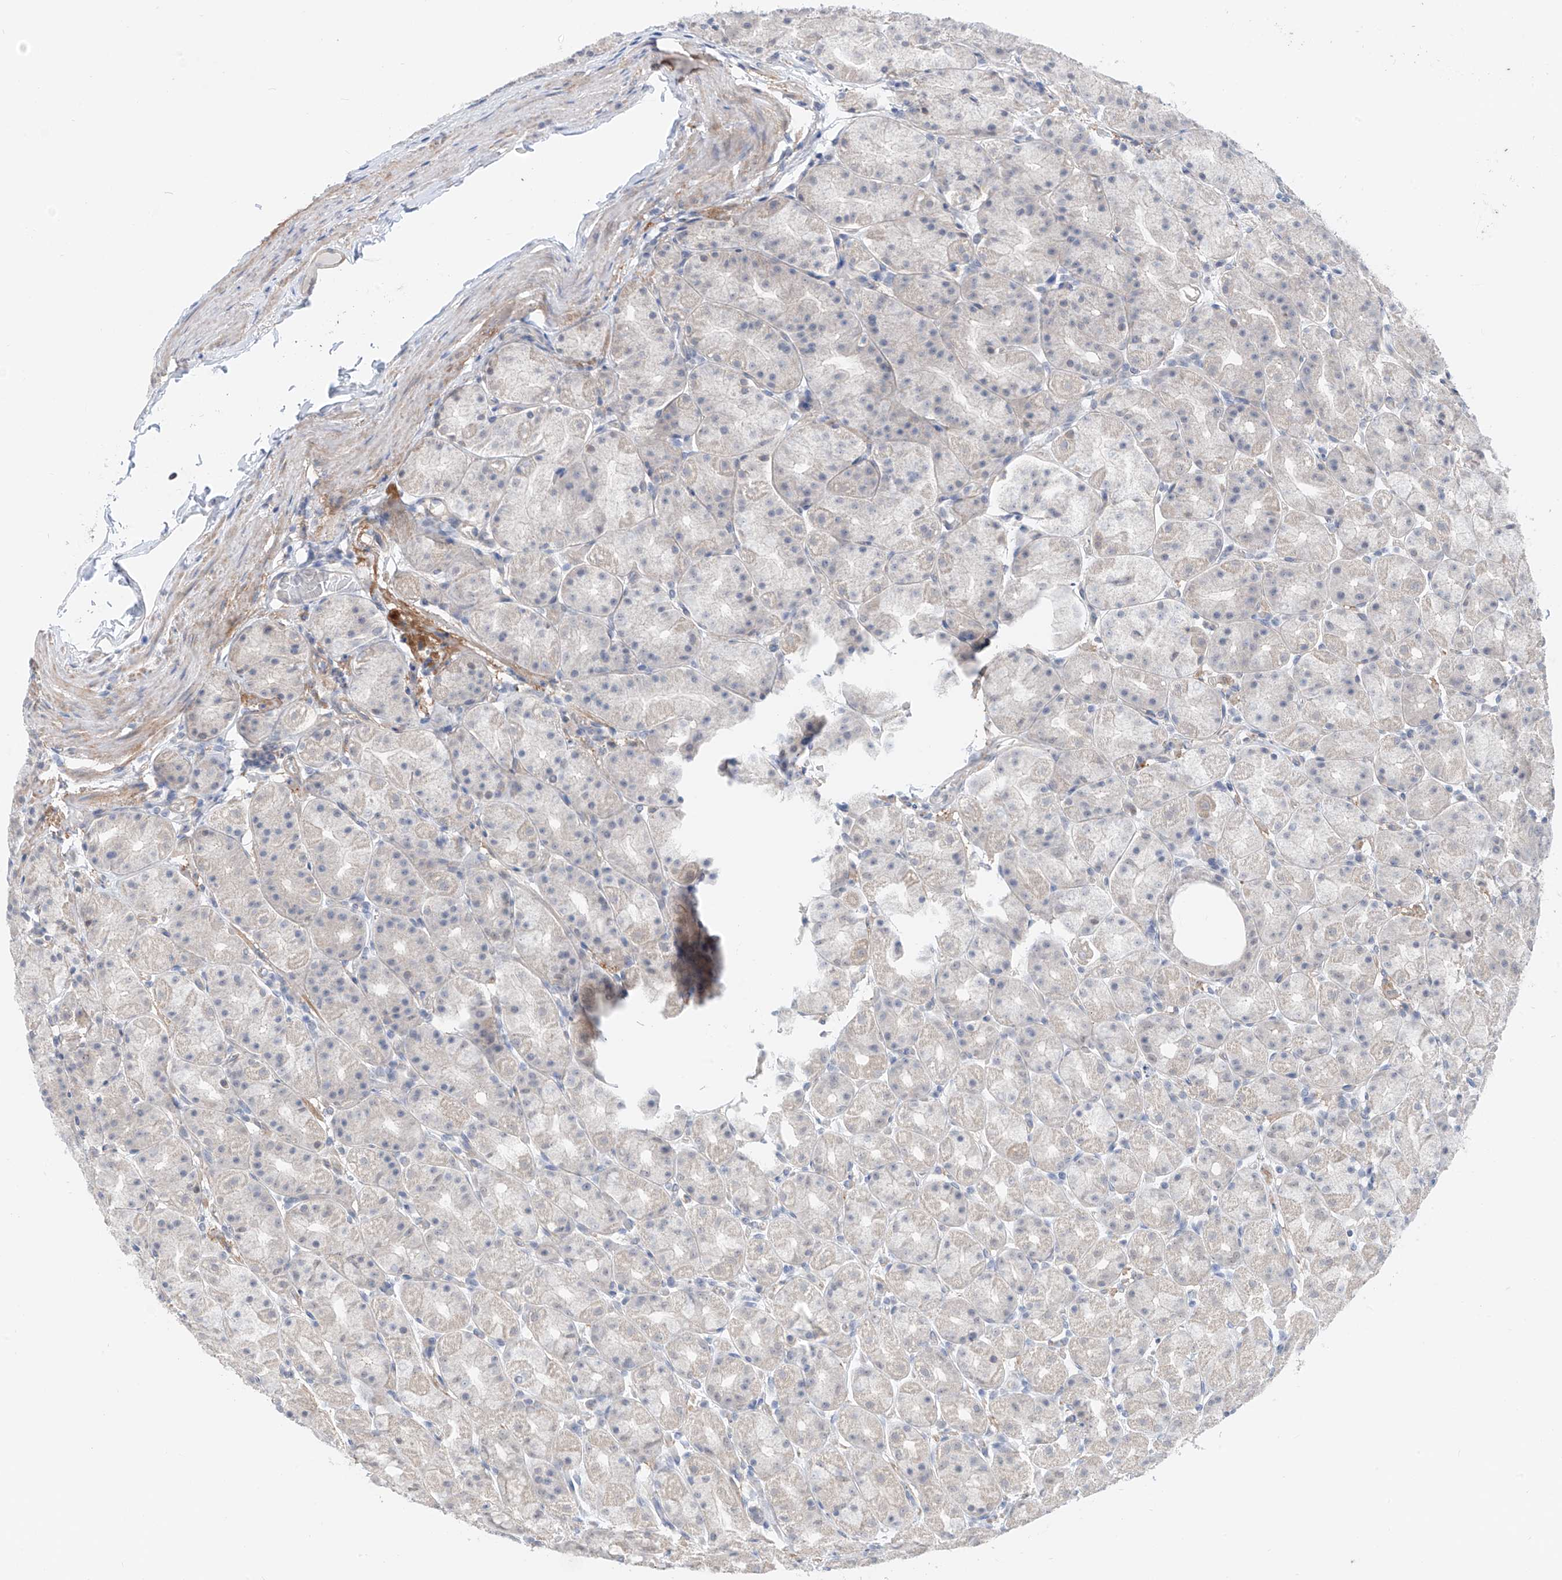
{"staining": {"intensity": "negative", "quantity": "none", "location": "none"}, "tissue": "stomach", "cell_type": "Glandular cells", "image_type": "normal", "snomed": [{"axis": "morphology", "description": "Normal tissue, NOS"}, {"axis": "topography", "description": "Stomach, upper"}], "caption": "Micrograph shows no significant protein staining in glandular cells of benign stomach. The staining was performed using DAB to visualize the protein expression in brown, while the nuclei were stained in blue with hematoxylin (Magnification: 20x).", "gene": "ABLIM2", "patient": {"sex": "male", "age": 68}}